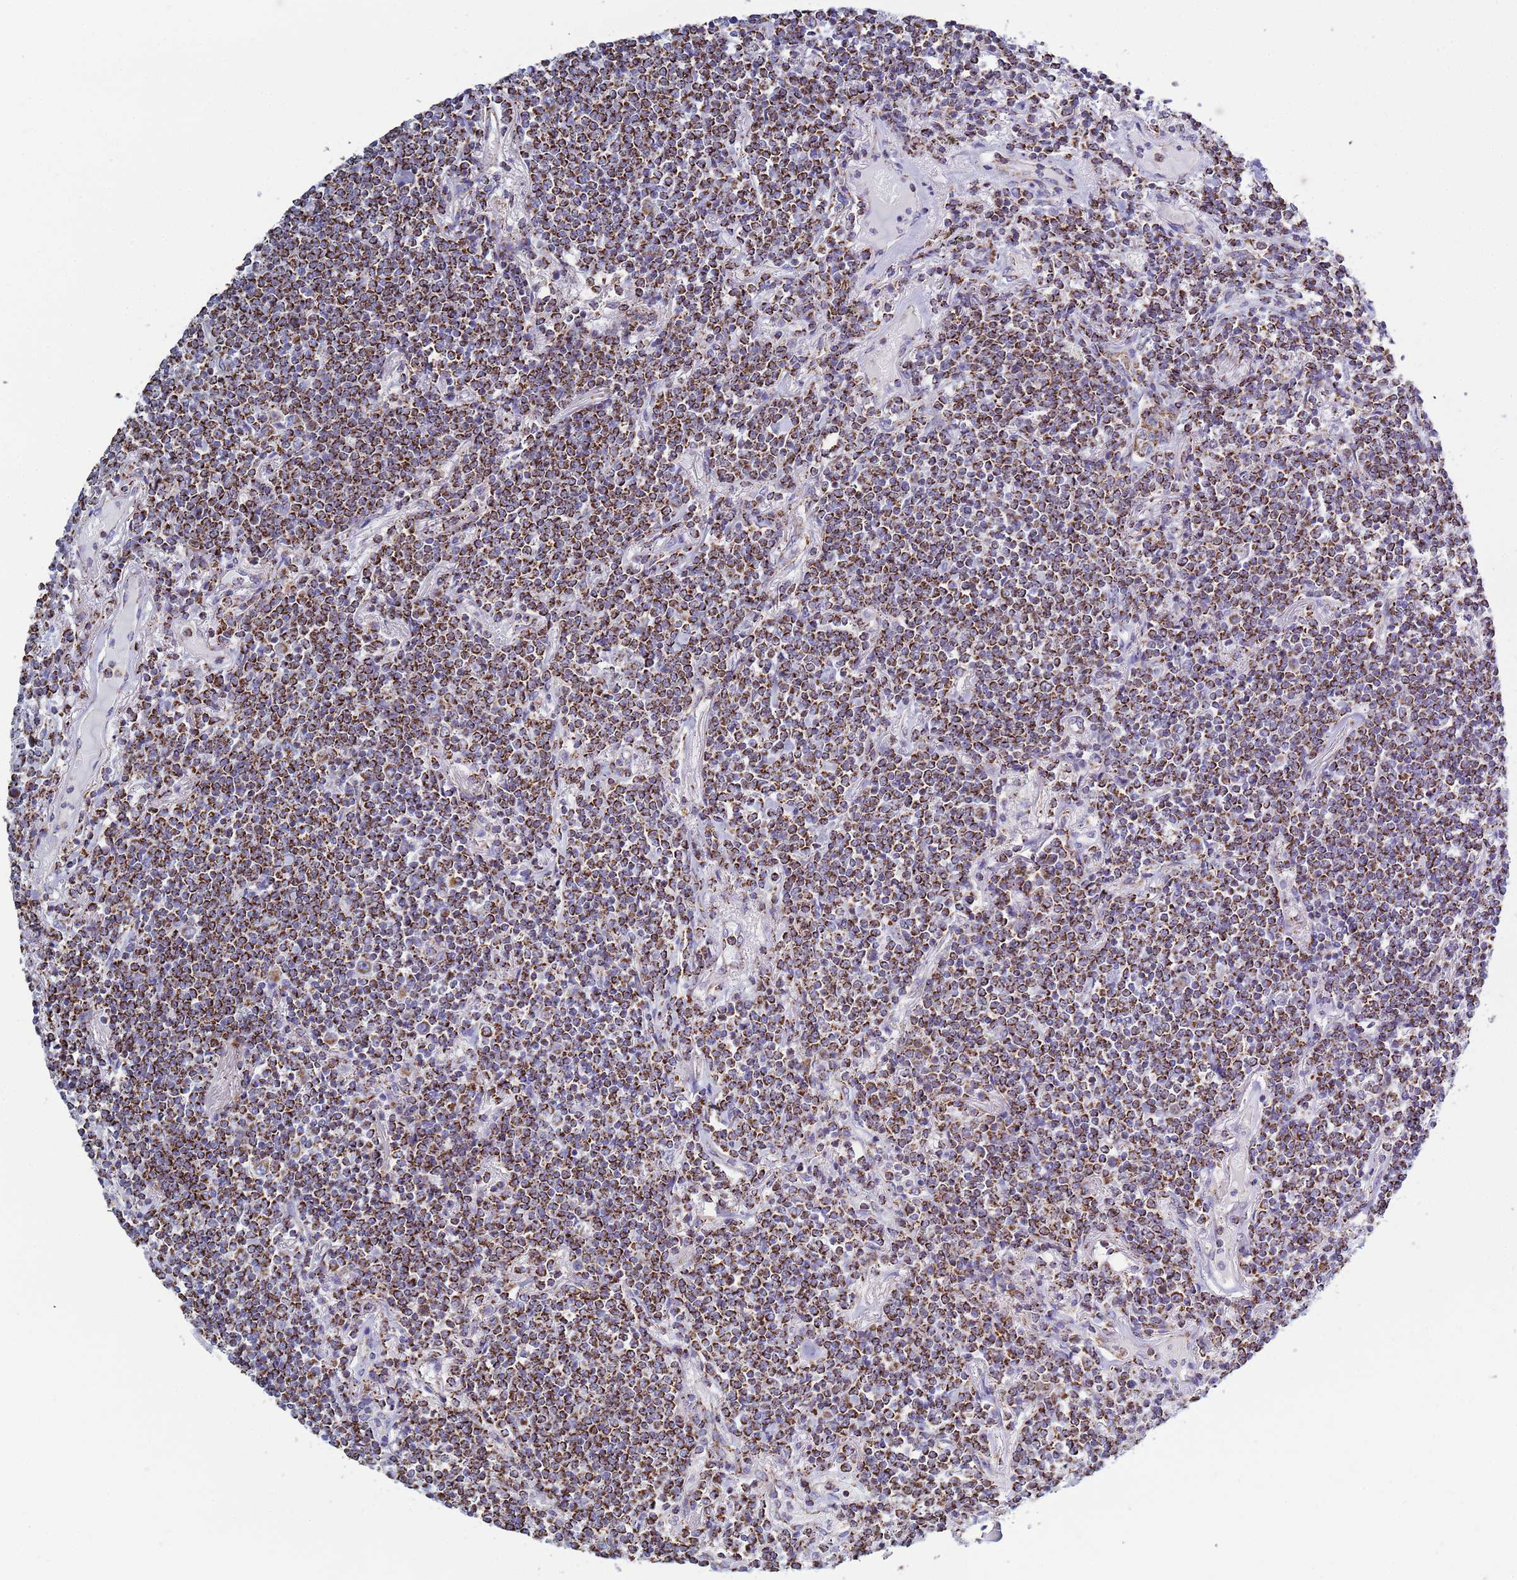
{"staining": {"intensity": "strong", "quantity": ">75%", "location": "cytoplasmic/membranous"}, "tissue": "lymphoma", "cell_type": "Tumor cells", "image_type": "cancer", "snomed": [{"axis": "morphology", "description": "Malignant lymphoma, non-Hodgkin's type, Low grade"}, {"axis": "topography", "description": "Lung"}], "caption": "Immunohistochemical staining of low-grade malignant lymphoma, non-Hodgkin's type reveals high levels of strong cytoplasmic/membranous positivity in about >75% of tumor cells.", "gene": "COQ4", "patient": {"sex": "female", "age": 71}}